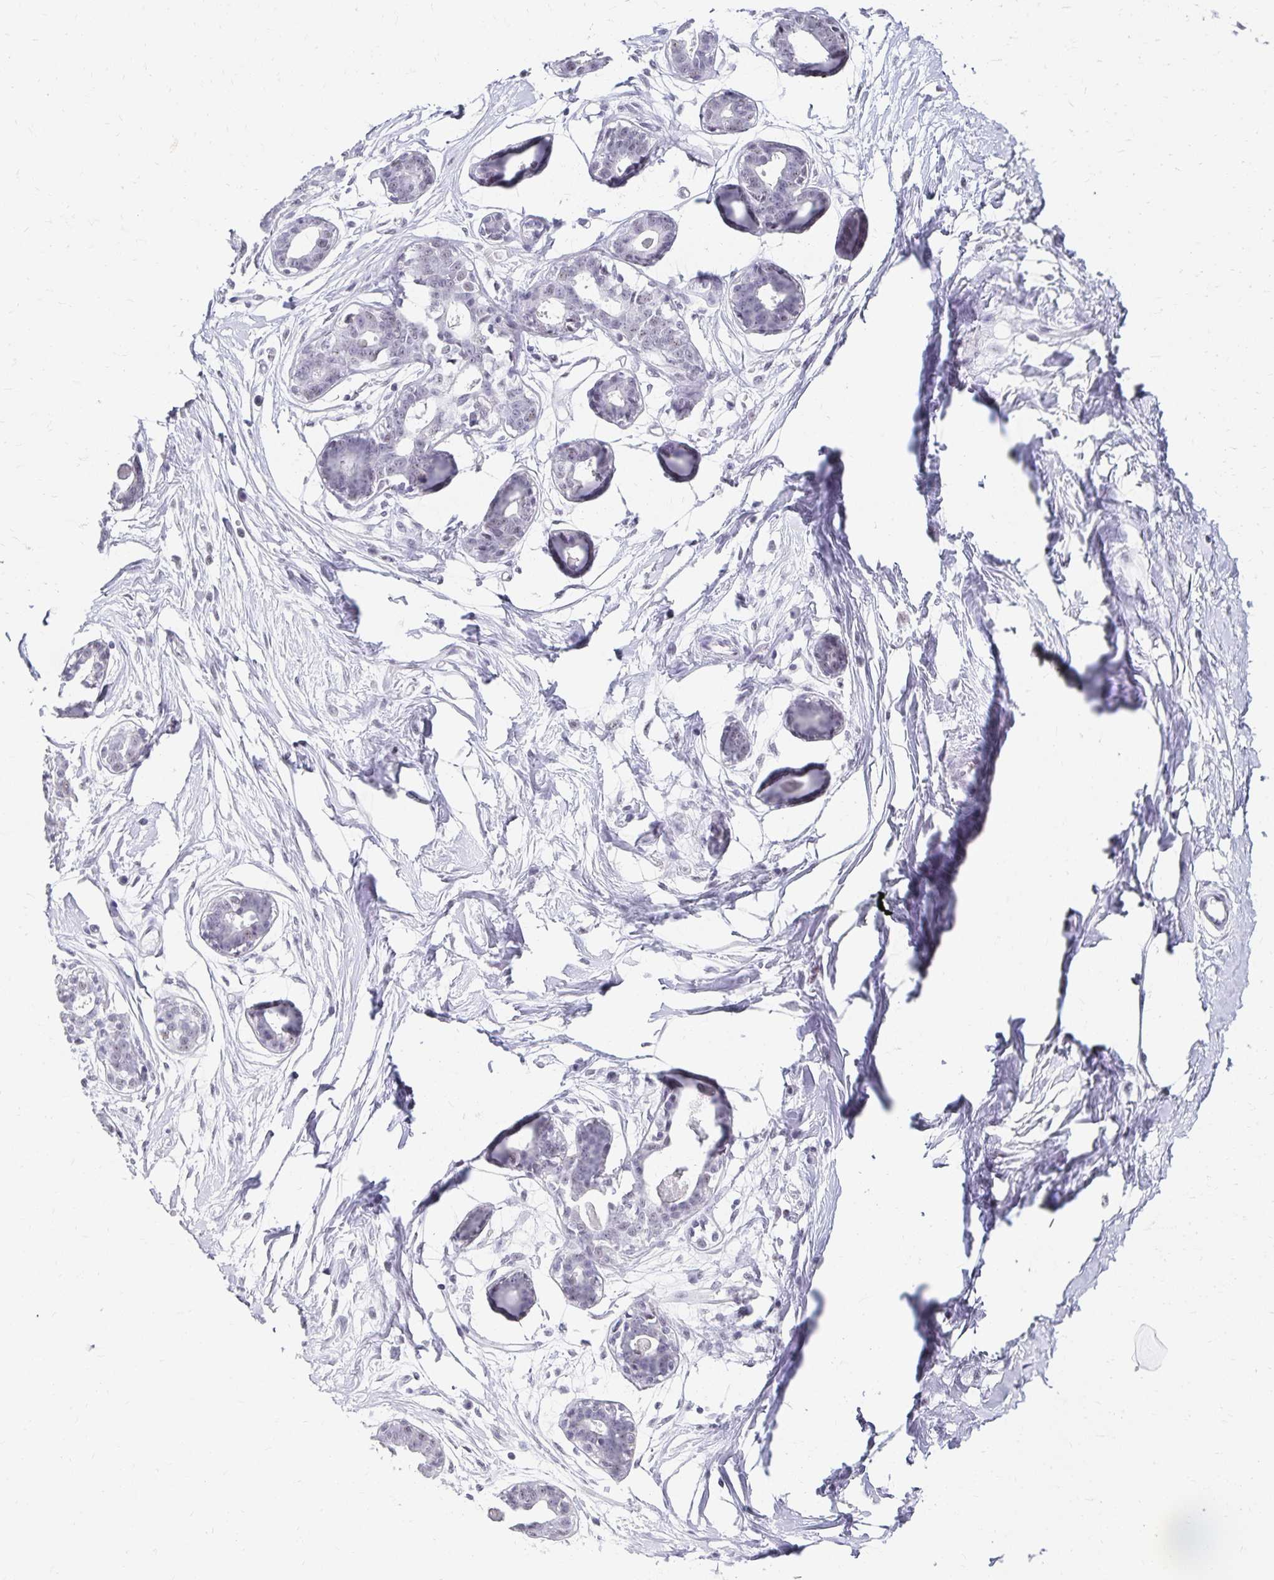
{"staining": {"intensity": "negative", "quantity": "none", "location": "none"}, "tissue": "breast", "cell_type": "Adipocytes", "image_type": "normal", "snomed": [{"axis": "morphology", "description": "Normal tissue, NOS"}, {"axis": "topography", "description": "Breast"}], "caption": "Immunohistochemistry (IHC) image of unremarkable breast: human breast stained with DAB shows no significant protein positivity in adipocytes.", "gene": "C20orf85", "patient": {"sex": "female", "age": 45}}